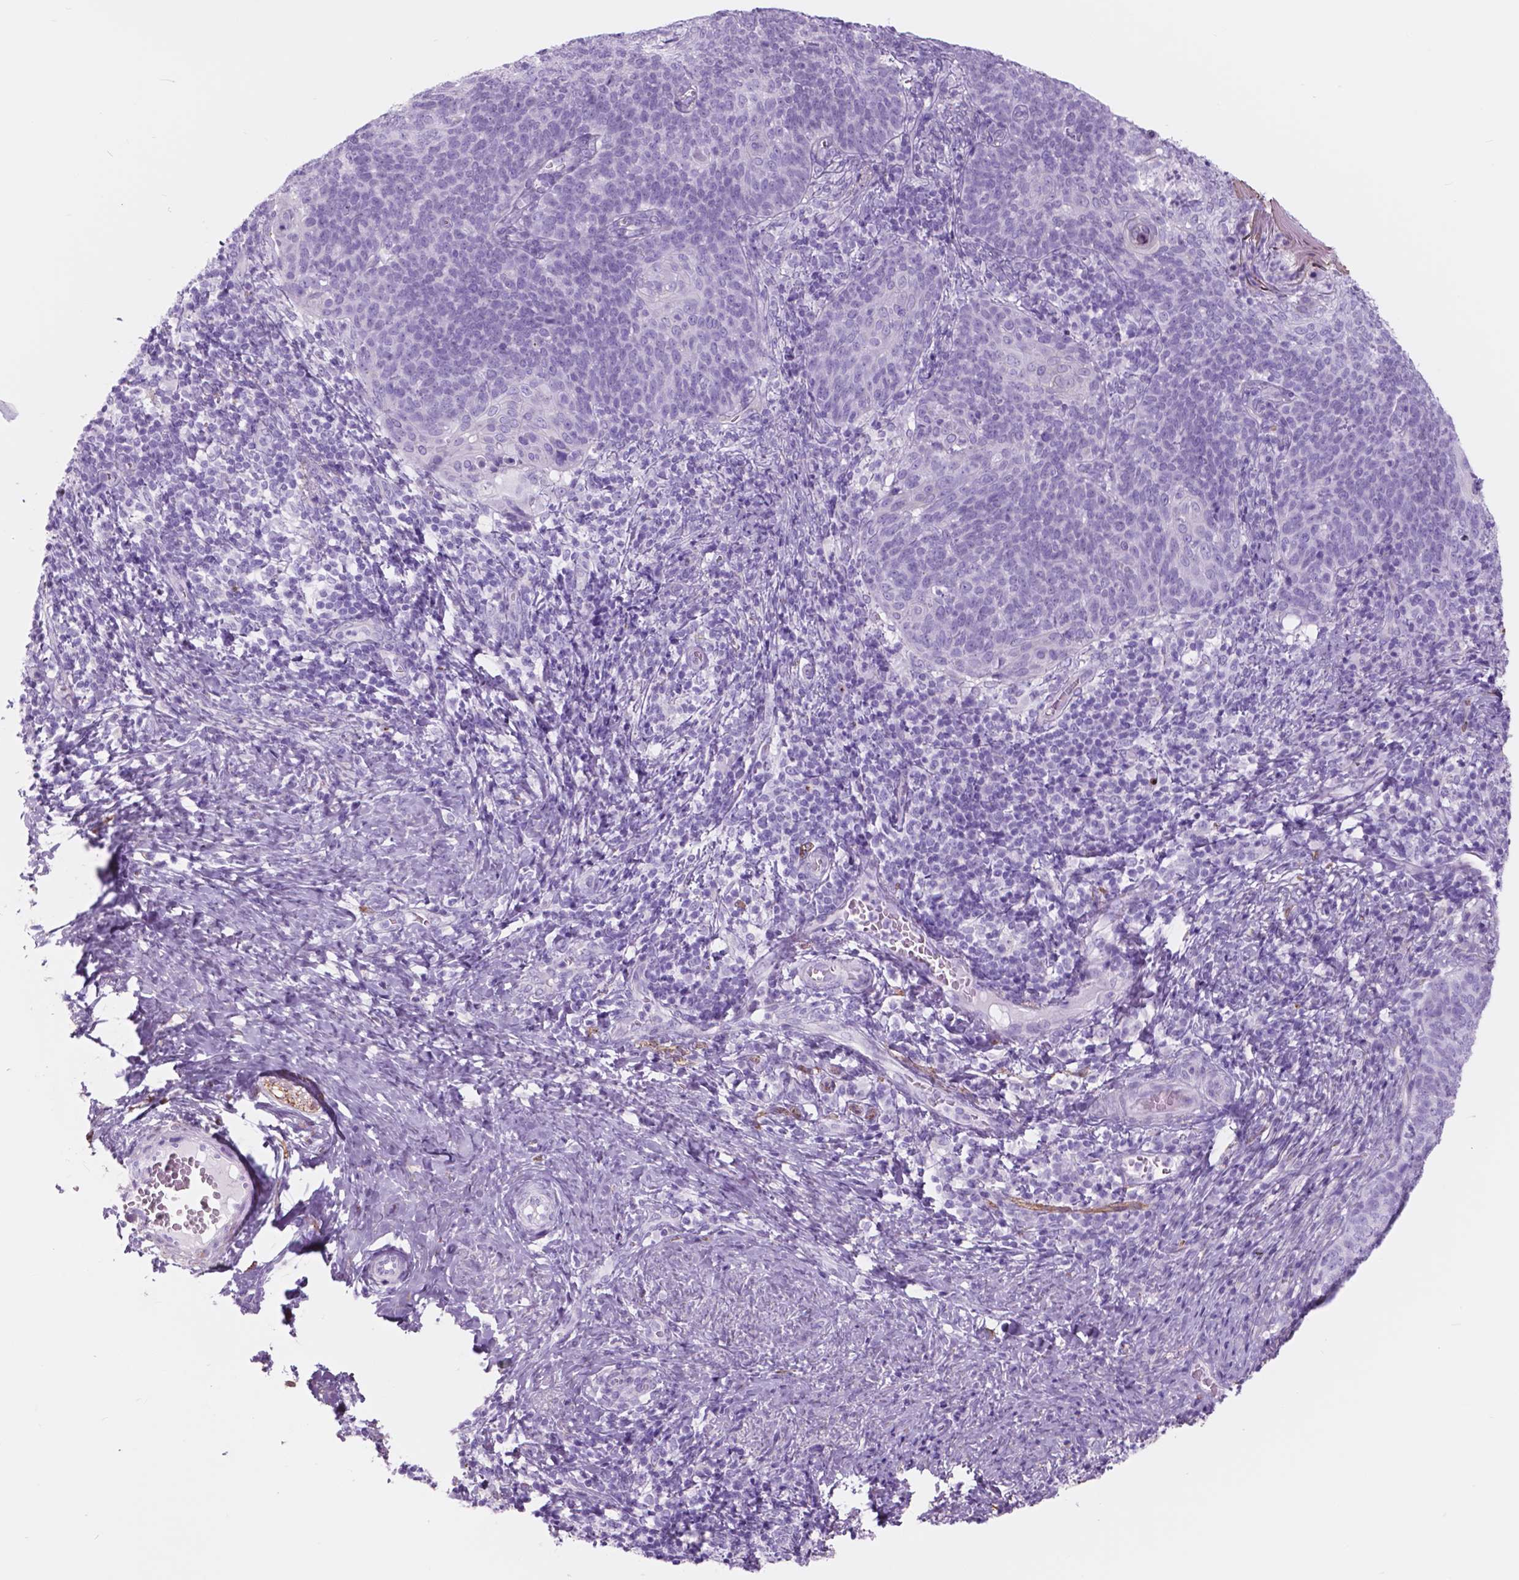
{"staining": {"intensity": "negative", "quantity": "none", "location": "none"}, "tissue": "cervical cancer", "cell_type": "Tumor cells", "image_type": "cancer", "snomed": [{"axis": "morphology", "description": "Normal tissue, NOS"}, {"axis": "morphology", "description": "Squamous cell carcinoma, NOS"}, {"axis": "topography", "description": "Cervix"}], "caption": "Immunohistochemistry (IHC) histopathology image of human squamous cell carcinoma (cervical) stained for a protein (brown), which shows no staining in tumor cells.", "gene": "FXYD2", "patient": {"sex": "female", "age": 39}}